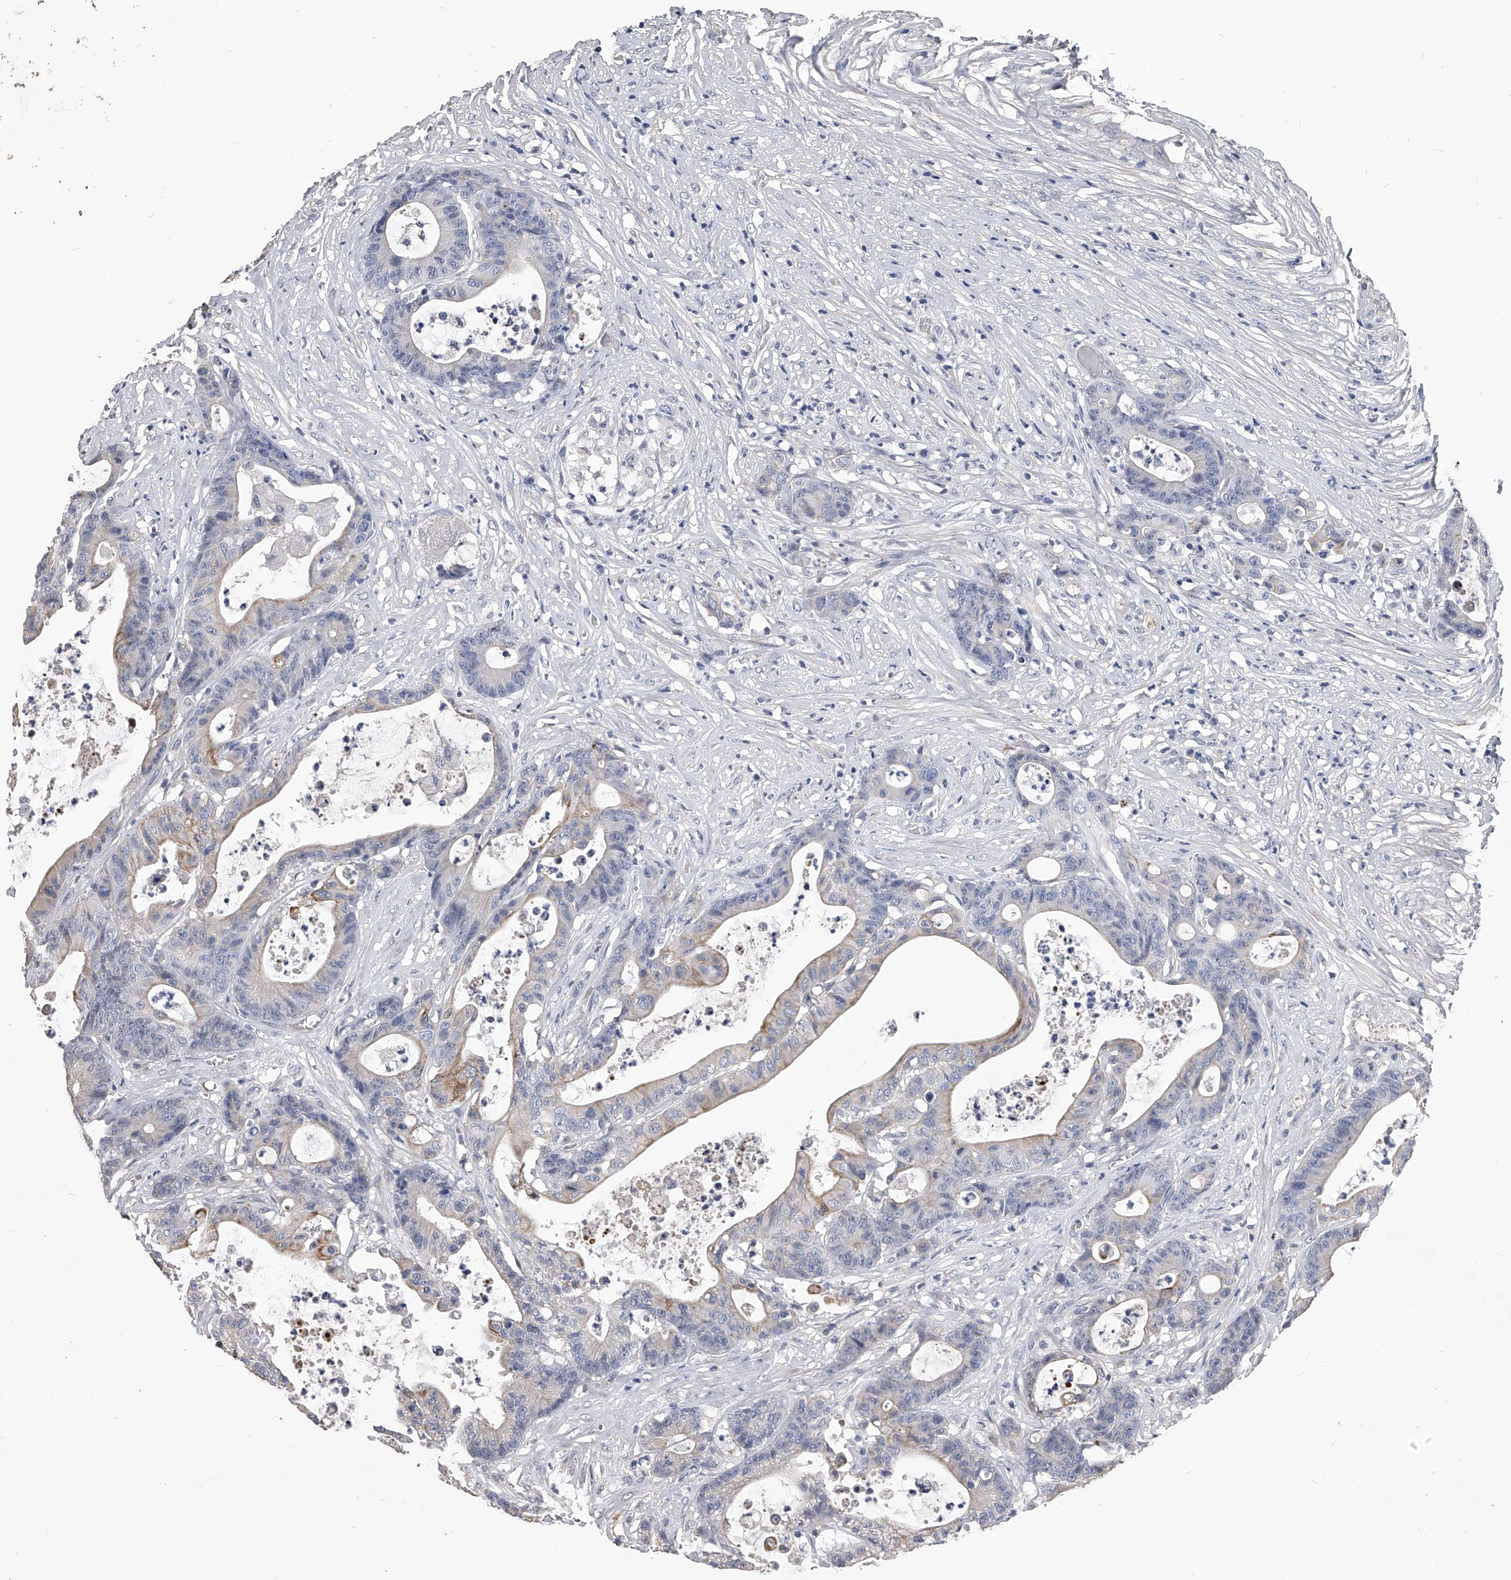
{"staining": {"intensity": "weak", "quantity": "<25%", "location": "cytoplasmic/membranous"}, "tissue": "colorectal cancer", "cell_type": "Tumor cells", "image_type": "cancer", "snomed": [{"axis": "morphology", "description": "Adenocarcinoma, NOS"}, {"axis": "topography", "description": "Colon"}], "caption": "IHC photomicrograph of human colorectal cancer stained for a protein (brown), which demonstrates no expression in tumor cells. (Immunohistochemistry, brightfield microscopy, high magnification).", "gene": "MDN1", "patient": {"sex": "female", "age": 84}}